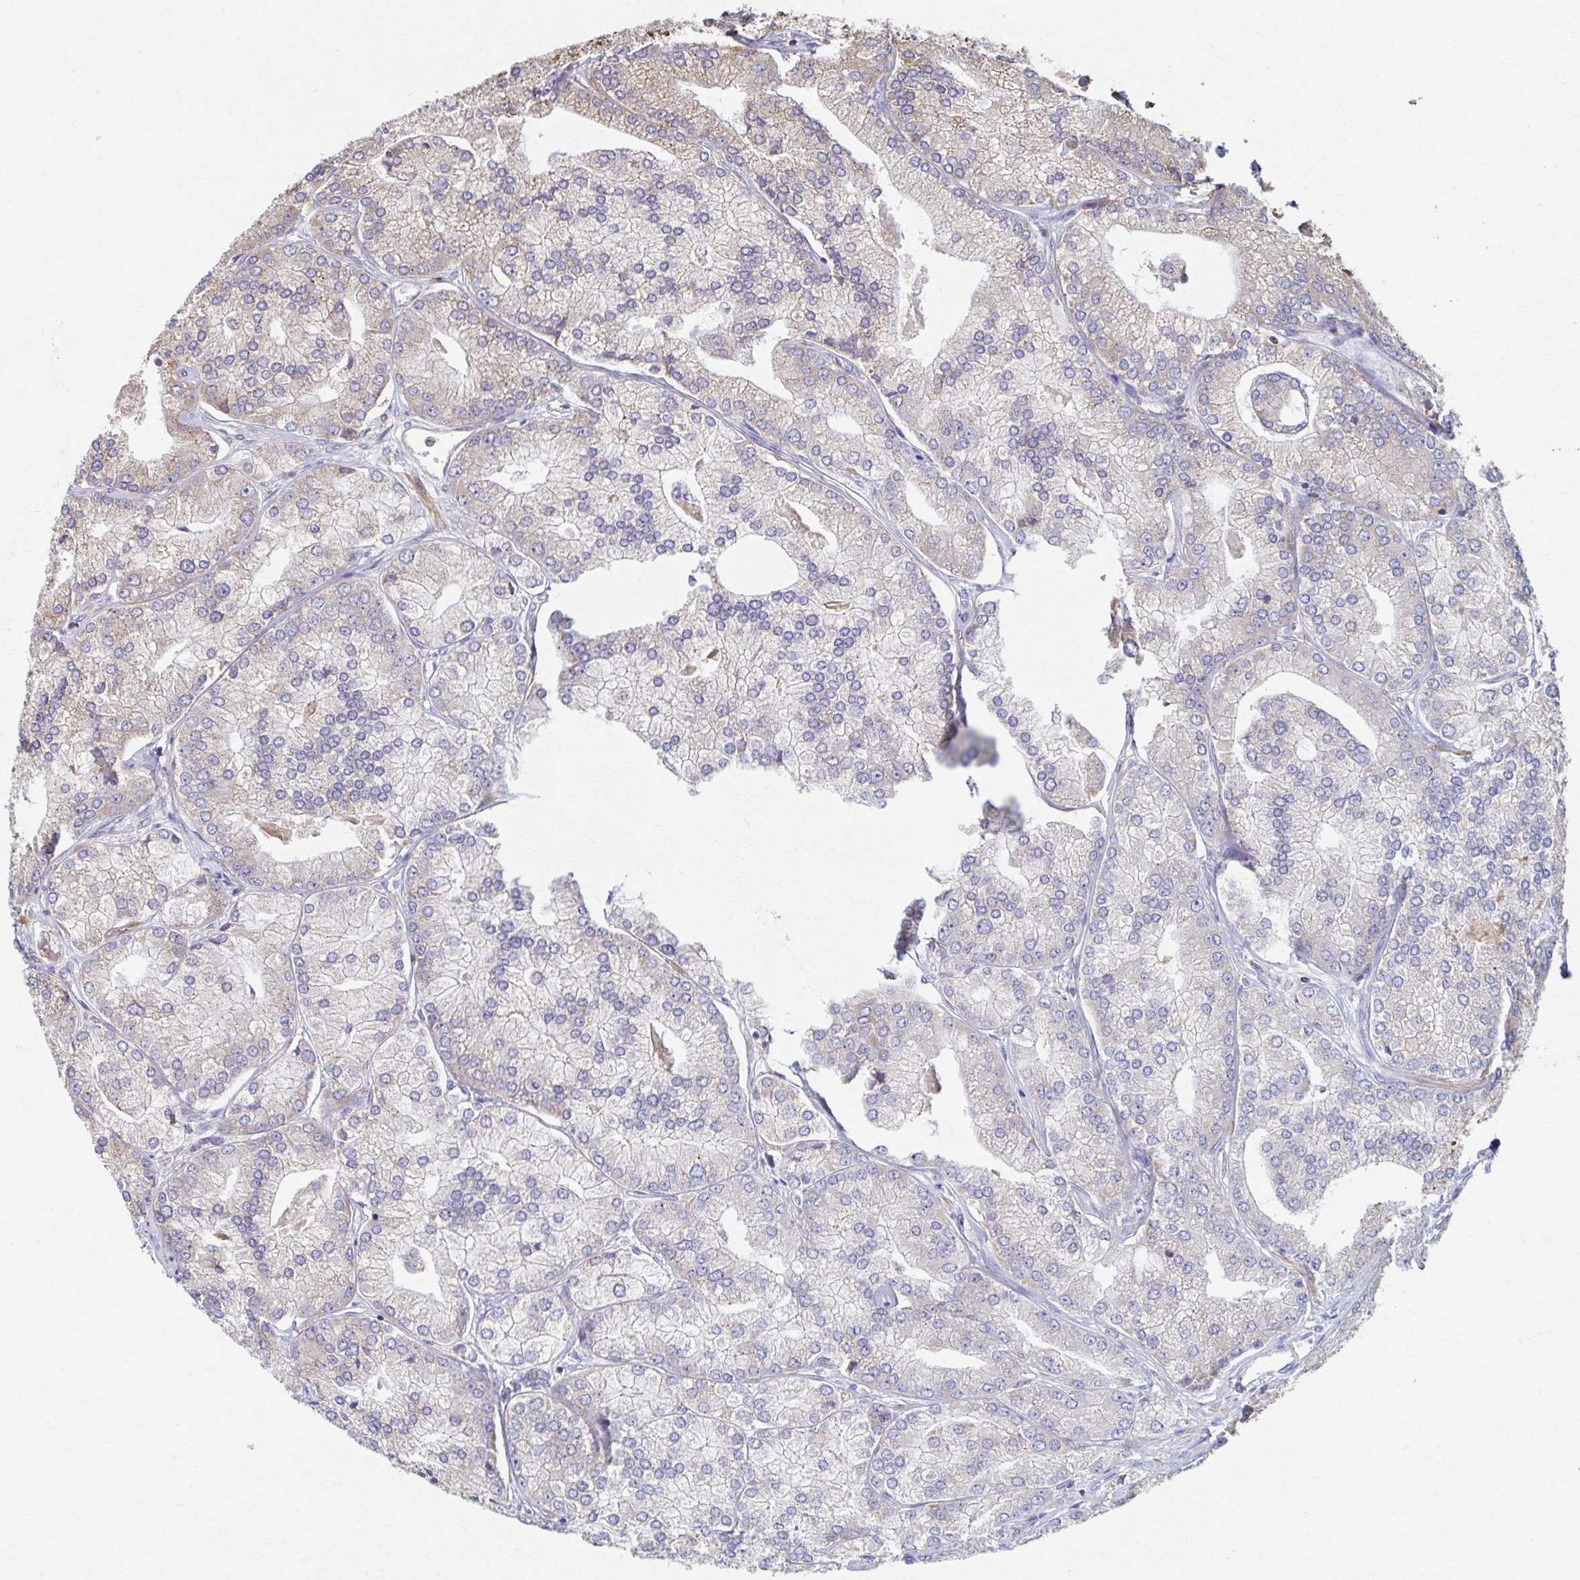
{"staining": {"intensity": "weak", "quantity": "25%-75%", "location": "cytoplasmic/membranous"}, "tissue": "prostate cancer", "cell_type": "Tumor cells", "image_type": "cancer", "snomed": [{"axis": "morphology", "description": "Adenocarcinoma, High grade"}, {"axis": "topography", "description": "Prostate"}], "caption": "IHC of prostate cancer shows low levels of weak cytoplasmic/membranous positivity in about 25%-75% of tumor cells.", "gene": "KLHL34", "patient": {"sex": "male", "age": 61}}